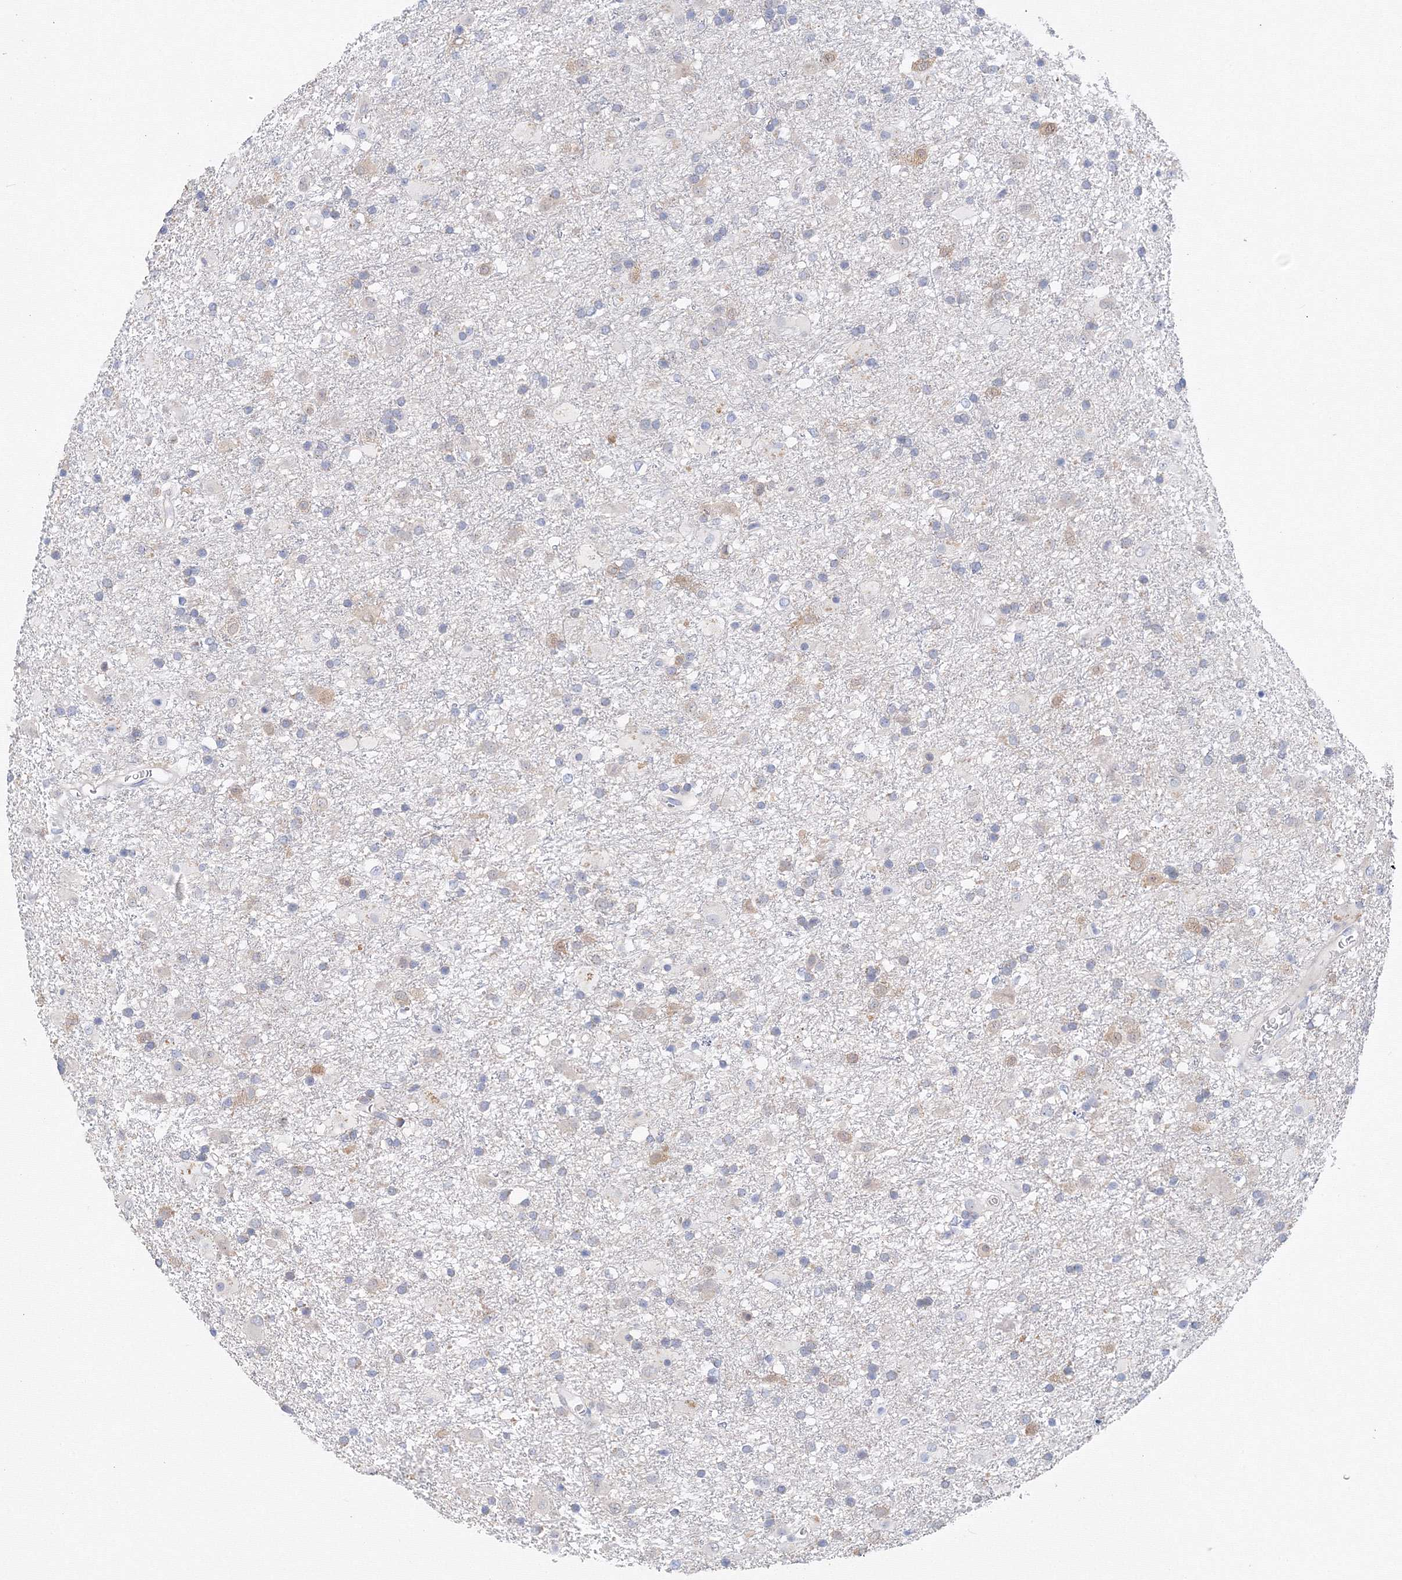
{"staining": {"intensity": "negative", "quantity": "none", "location": "none"}, "tissue": "glioma", "cell_type": "Tumor cells", "image_type": "cancer", "snomed": [{"axis": "morphology", "description": "Glioma, malignant, Low grade"}, {"axis": "topography", "description": "Brain"}], "caption": "Immunohistochemistry (IHC) histopathology image of neoplastic tissue: glioma stained with DAB reveals no significant protein expression in tumor cells.", "gene": "DIS3L2", "patient": {"sex": "male", "age": 65}}